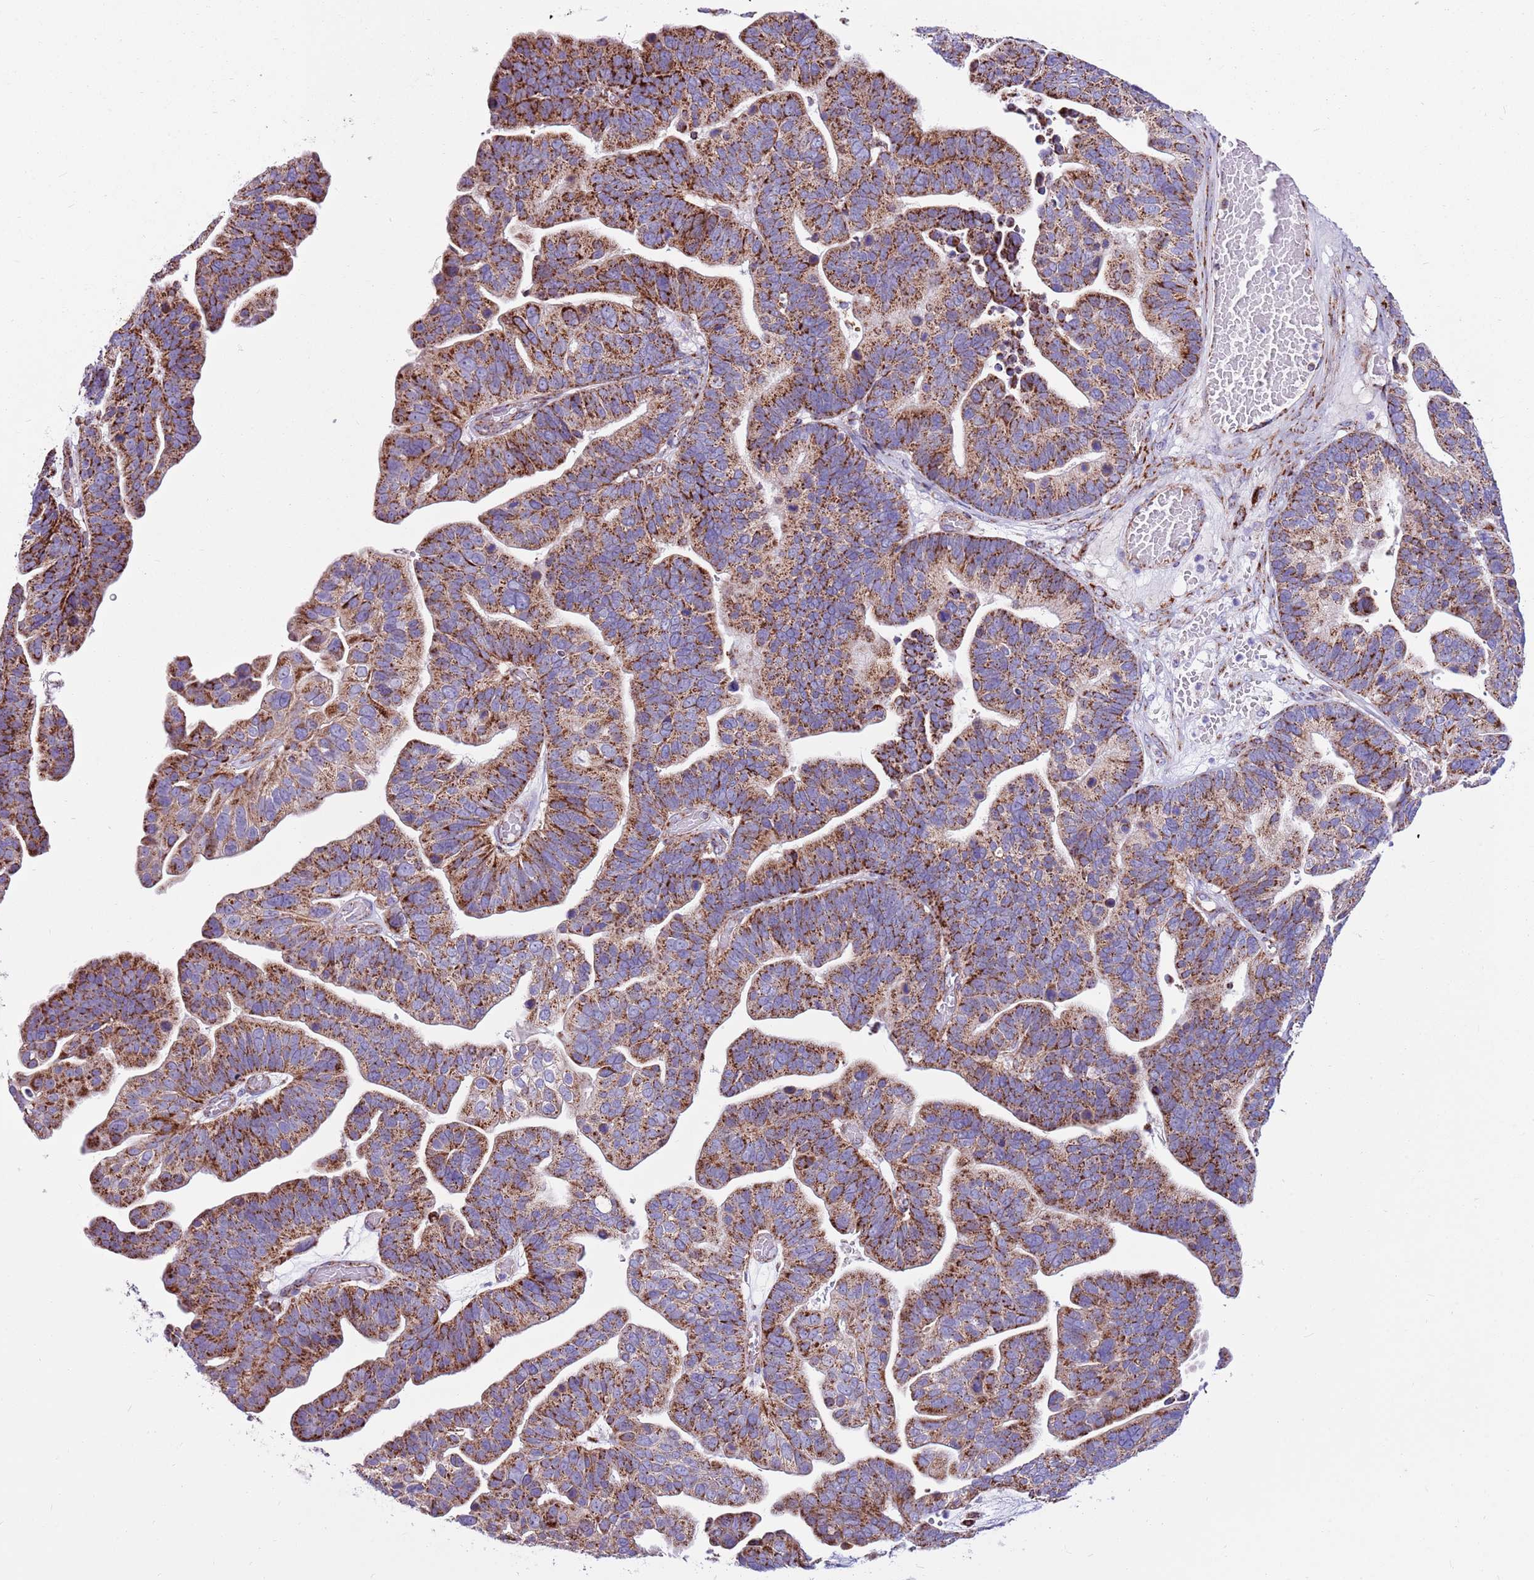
{"staining": {"intensity": "strong", "quantity": ">75%", "location": "cytoplasmic/membranous"}, "tissue": "ovarian cancer", "cell_type": "Tumor cells", "image_type": "cancer", "snomed": [{"axis": "morphology", "description": "Cystadenocarcinoma, serous, NOS"}, {"axis": "topography", "description": "Ovary"}], "caption": "Serous cystadenocarcinoma (ovarian) was stained to show a protein in brown. There is high levels of strong cytoplasmic/membranous expression in approximately >75% of tumor cells.", "gene": "HECTD4", "patient": {"sex": "female", "age": 56}}